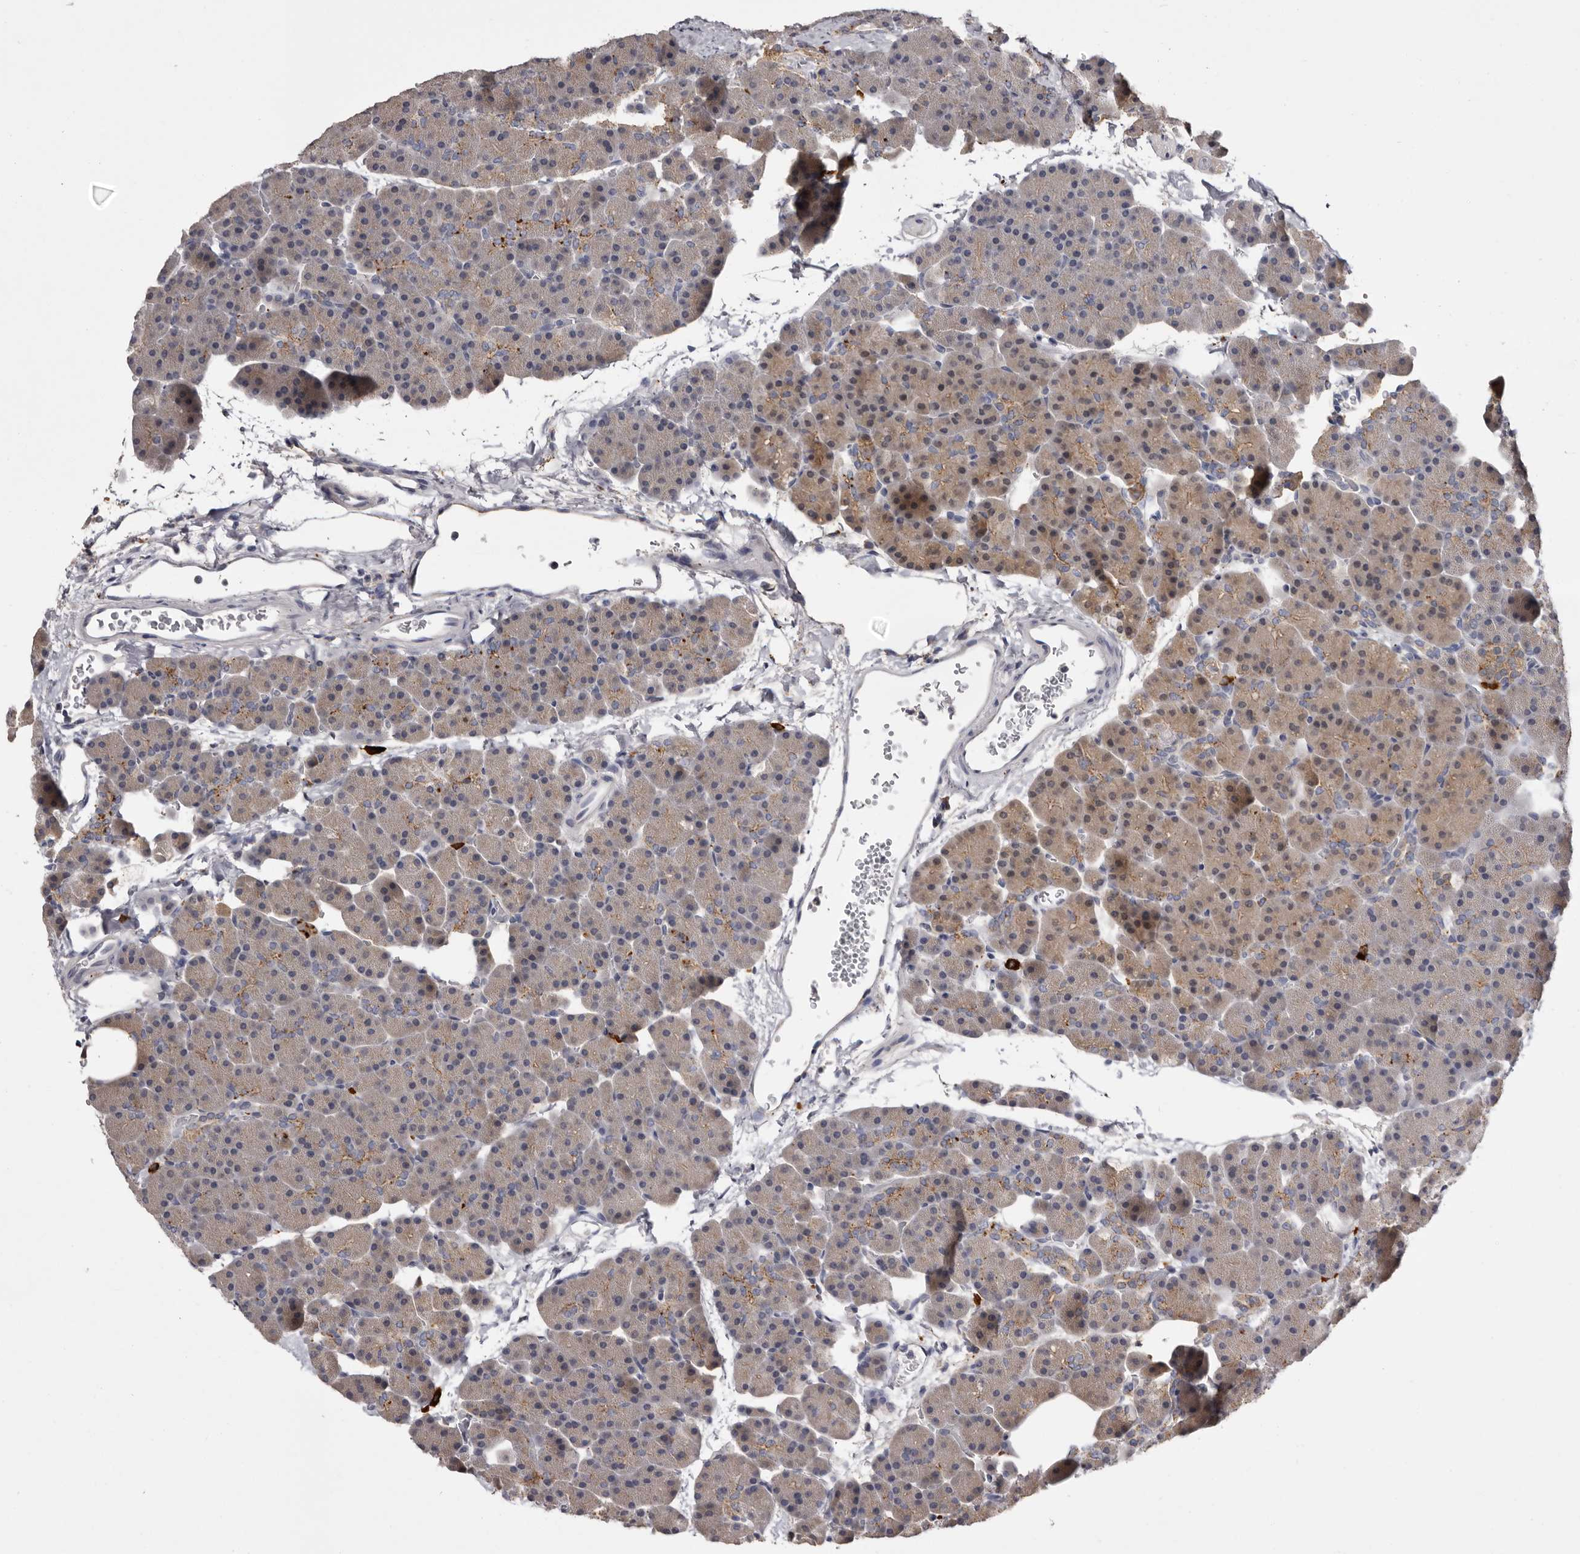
{"staining": {"intensity": "moderate", "quantity": "25%-75%", "location": "cytoplasmic/membranous"}, "tissue": "pancreas", "cell_type": "Exocrine glandular cells", "image_type": "normal", "snomed": [{"axis": "morphology", "description": "Normal tissue, NOS"}, {"axis": "morphology", "description": "Carcinoid, malignant, NOS"}, {"axis": "topography", "description": "Pancreas"}], "caption": "Immunohistochemical staining of normal human pancreas exhibits medium levels of moderate cytoplasmic/membranous staining in about 25%-75% of exocrine glandular cells.", "gene": "DAP", "patient": {"sex": "female", "age": 35}}